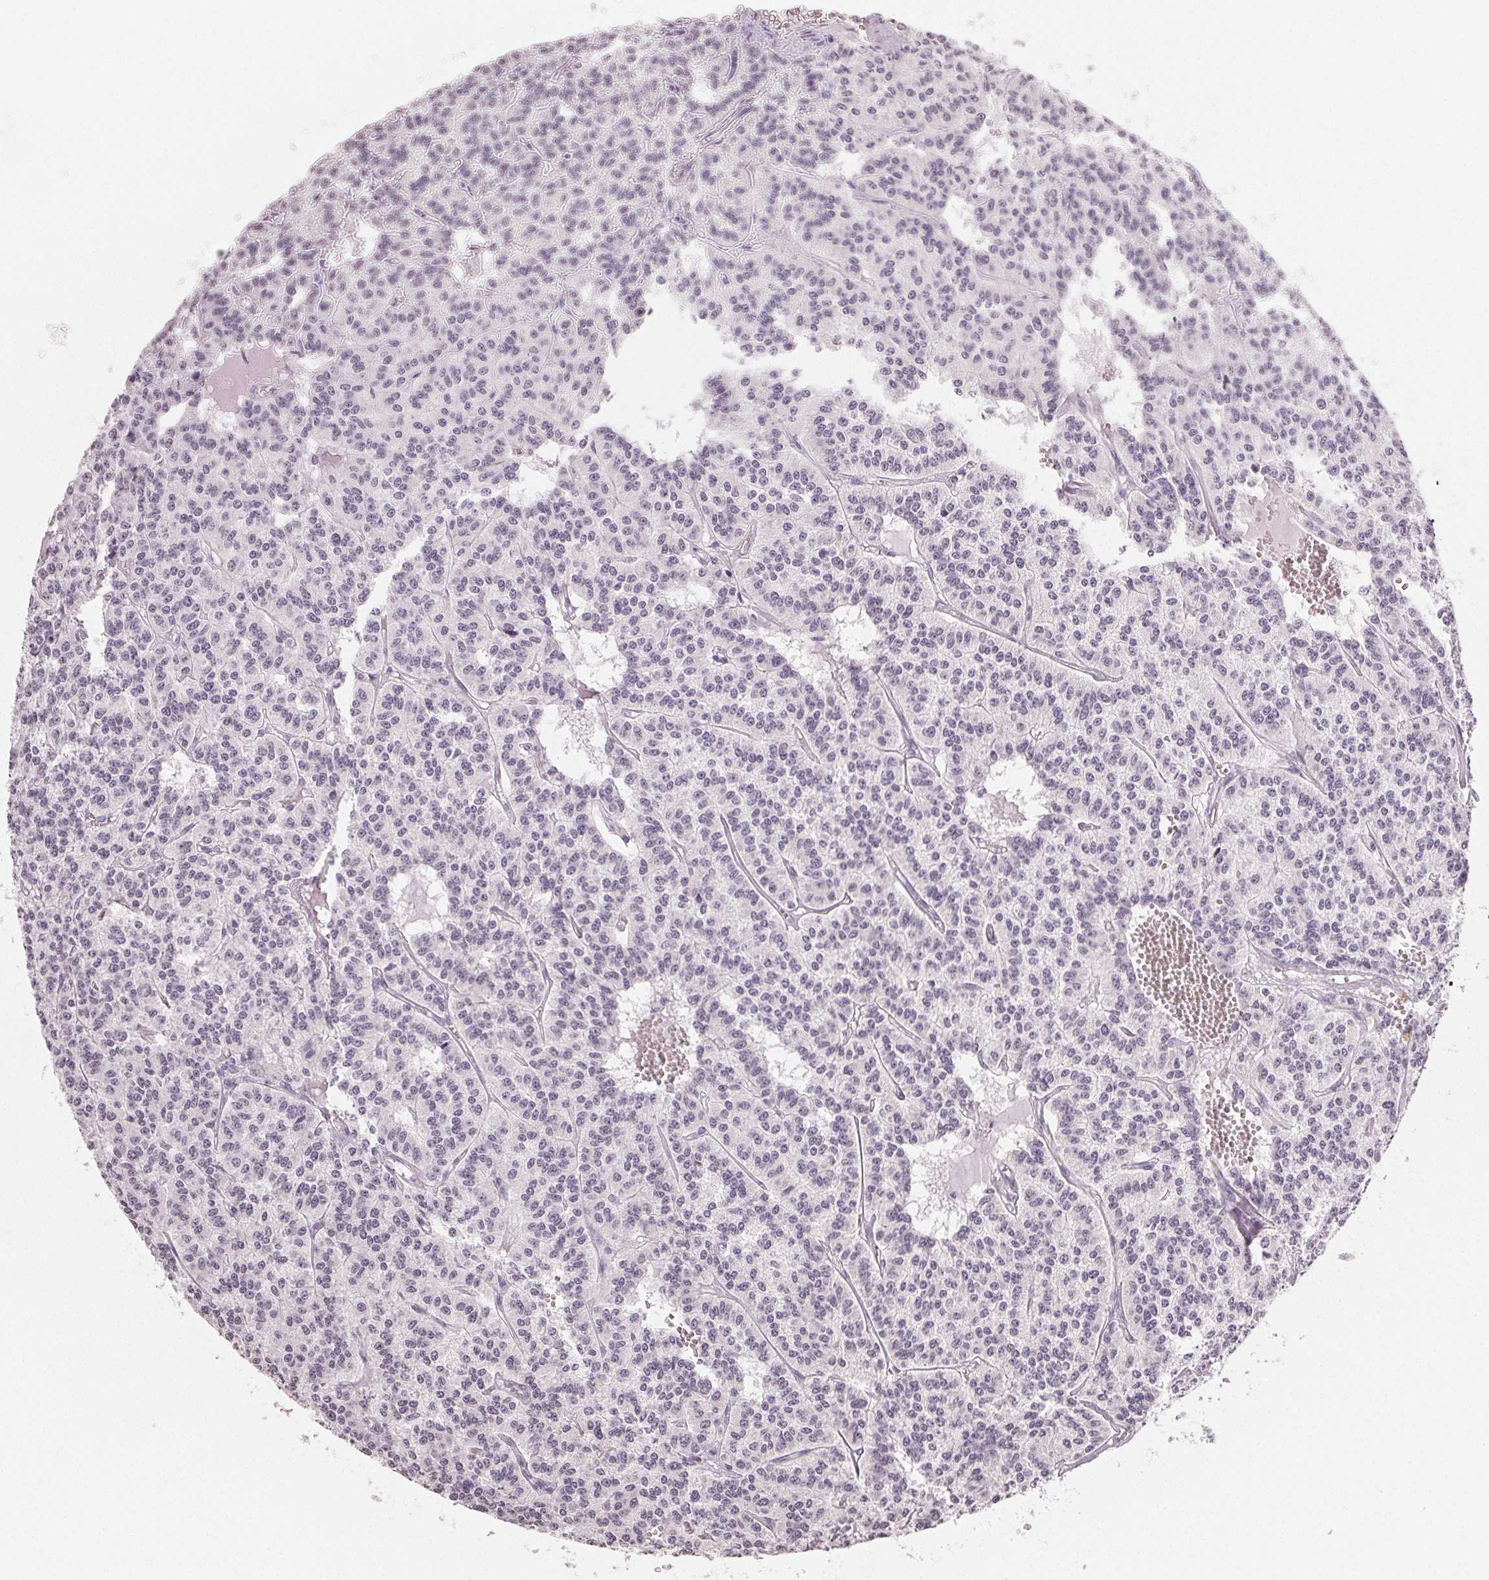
{"staining": {"intensity": "negative", "quantity": "none", "location": "none"}, "tissue": "carcinoid", "cell_type": "Tumor cells", "image_type": "cancer", "snomed": [{"axis": "morphology", "description": "Carcinoid, malignant, NOS"}, {"axis": "topography", "description": "Lung"}], "caption": "A high-resolution histopathology image shows immunohistochemistry staining of carcinoid (malignant), which displays no significant positivity in tumor cells. The staining was performed using DAB (3,3'-diaminobenzidine) to visualize the protein expression in brown, while the nuclei were stained in blue with hematoxylin (Magnification: 20x).", "gene": "TMEM174", "patient": {"sex": "female", "age": 71}}